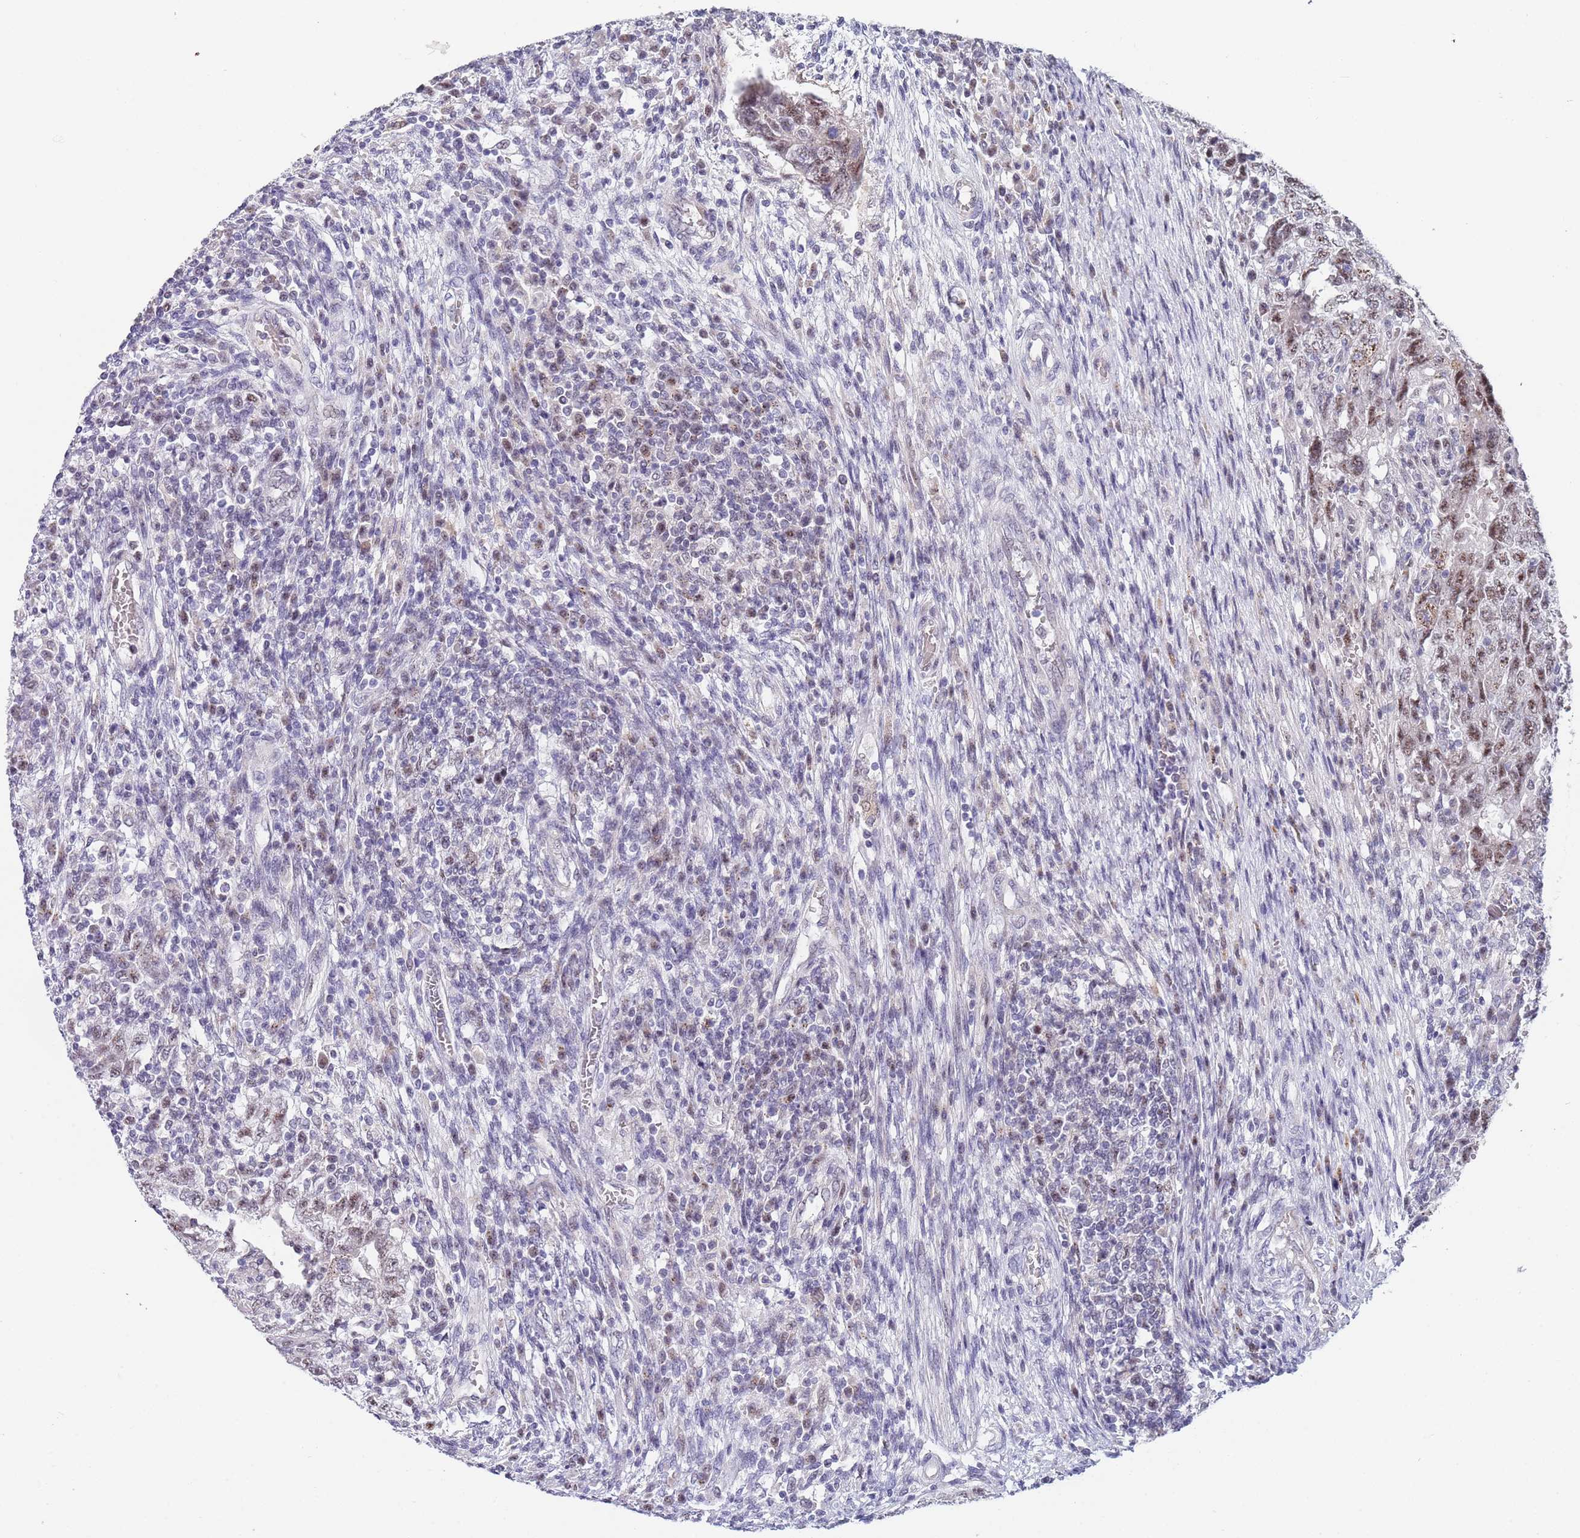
{"staining": {"intensity": "moderate", "quantity": "25%-75%", "location": "nuclear"}, "tissue": "testis cancer", "cell_type": "Tumor cells", "image_type": "cancer", "snomed": [{"axis": "morphology", "description": "Carcinoma, Embryonal, NOS"}, {"axis": "topography", "description": "Testis"}], "caption": "This micrograph exhibits immunohistochemistry staining of testis cancer, with medium moderate nuclear positivity in about 25%-75% of tumor cells.", "gene": "PLCL2", "patient": {"sex": "male", "age": 26}}